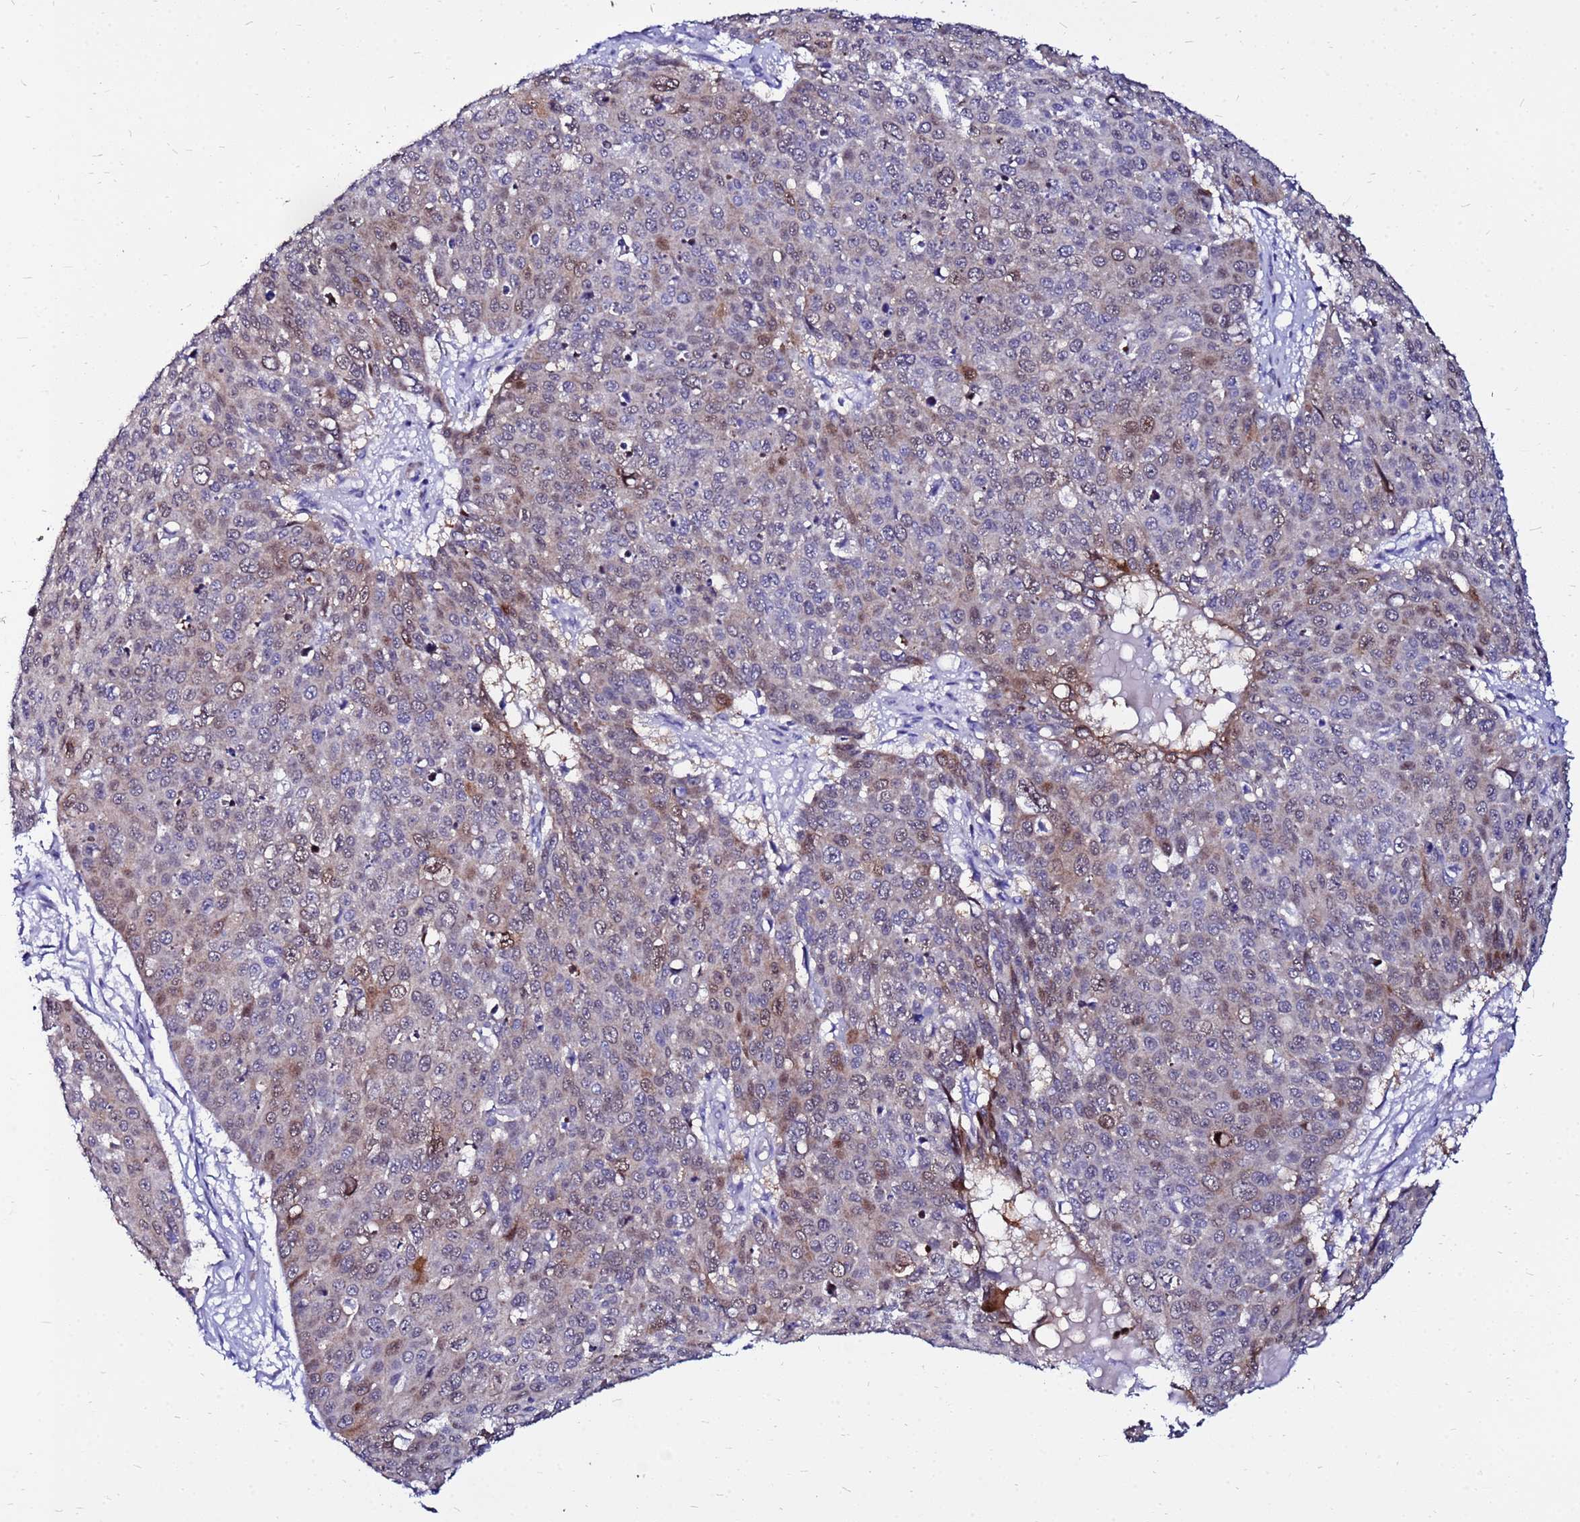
{"staining": {"intensity": "moderate", "quantity": "<25%", "location": "cytoplasmic/membranous,nuclear"}, "tissue": "skin cancer", "cell_type": "Tumor cells", "image_type": "cancer", "snomed": [{"axis": "morphology", "description": "Squamous cell carcinoma, NOS"}, {"axis": "topography", "description": "Skin"}], "caption": "DAB immunohistochemical staining of squamous cell carcinoma (skin) reveals moderate cytoplasmic/membranous and nuclear protein staining in about <25% of tumor cells.", "gene": "PPP1R14C", "patient": {"sex": "male", "age": 71}}